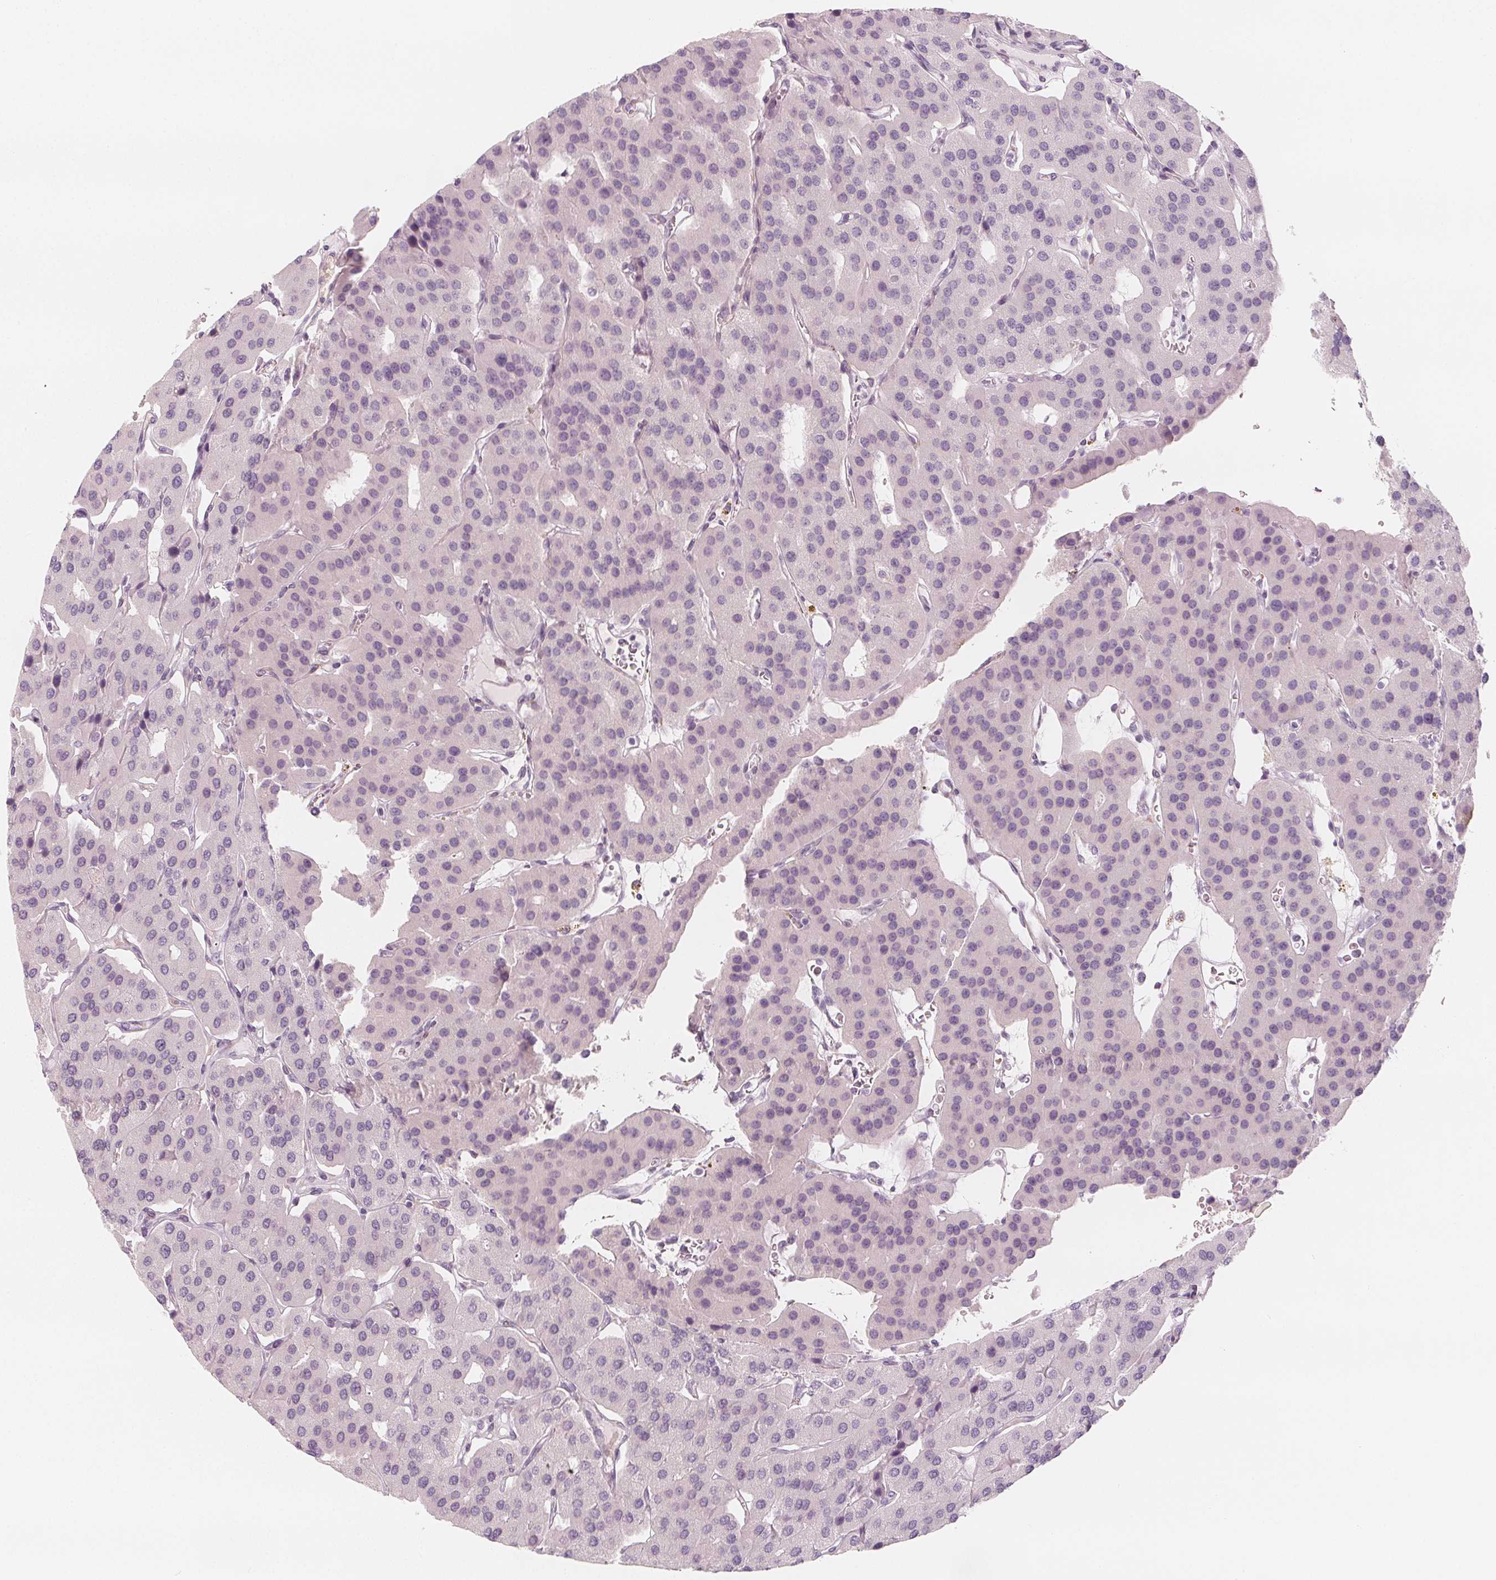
{"staining": {"intensity": "negative", "quantity": "none", "location": "none"}, "tissue": "parathyroid gland", "cell_type": "Glandular cells", "image_type": "normal", "snomed": [{"axis": "morphology", "description": "Normal tissue, NOS"}, {"axis": "morphology", "description": "Adenoma, NOS"}, {"axis": "topography", "description": "Parathyroid gland"}], "caption": "Immunohistochemistry (IHC) micrograph of unremarkable parathyroid gland: human parathyroid gland stained with DAB displays no significant protein staining in glandular cells.", "gene": "MAP1A", "patient": {"sex": "female", "age": 86}}